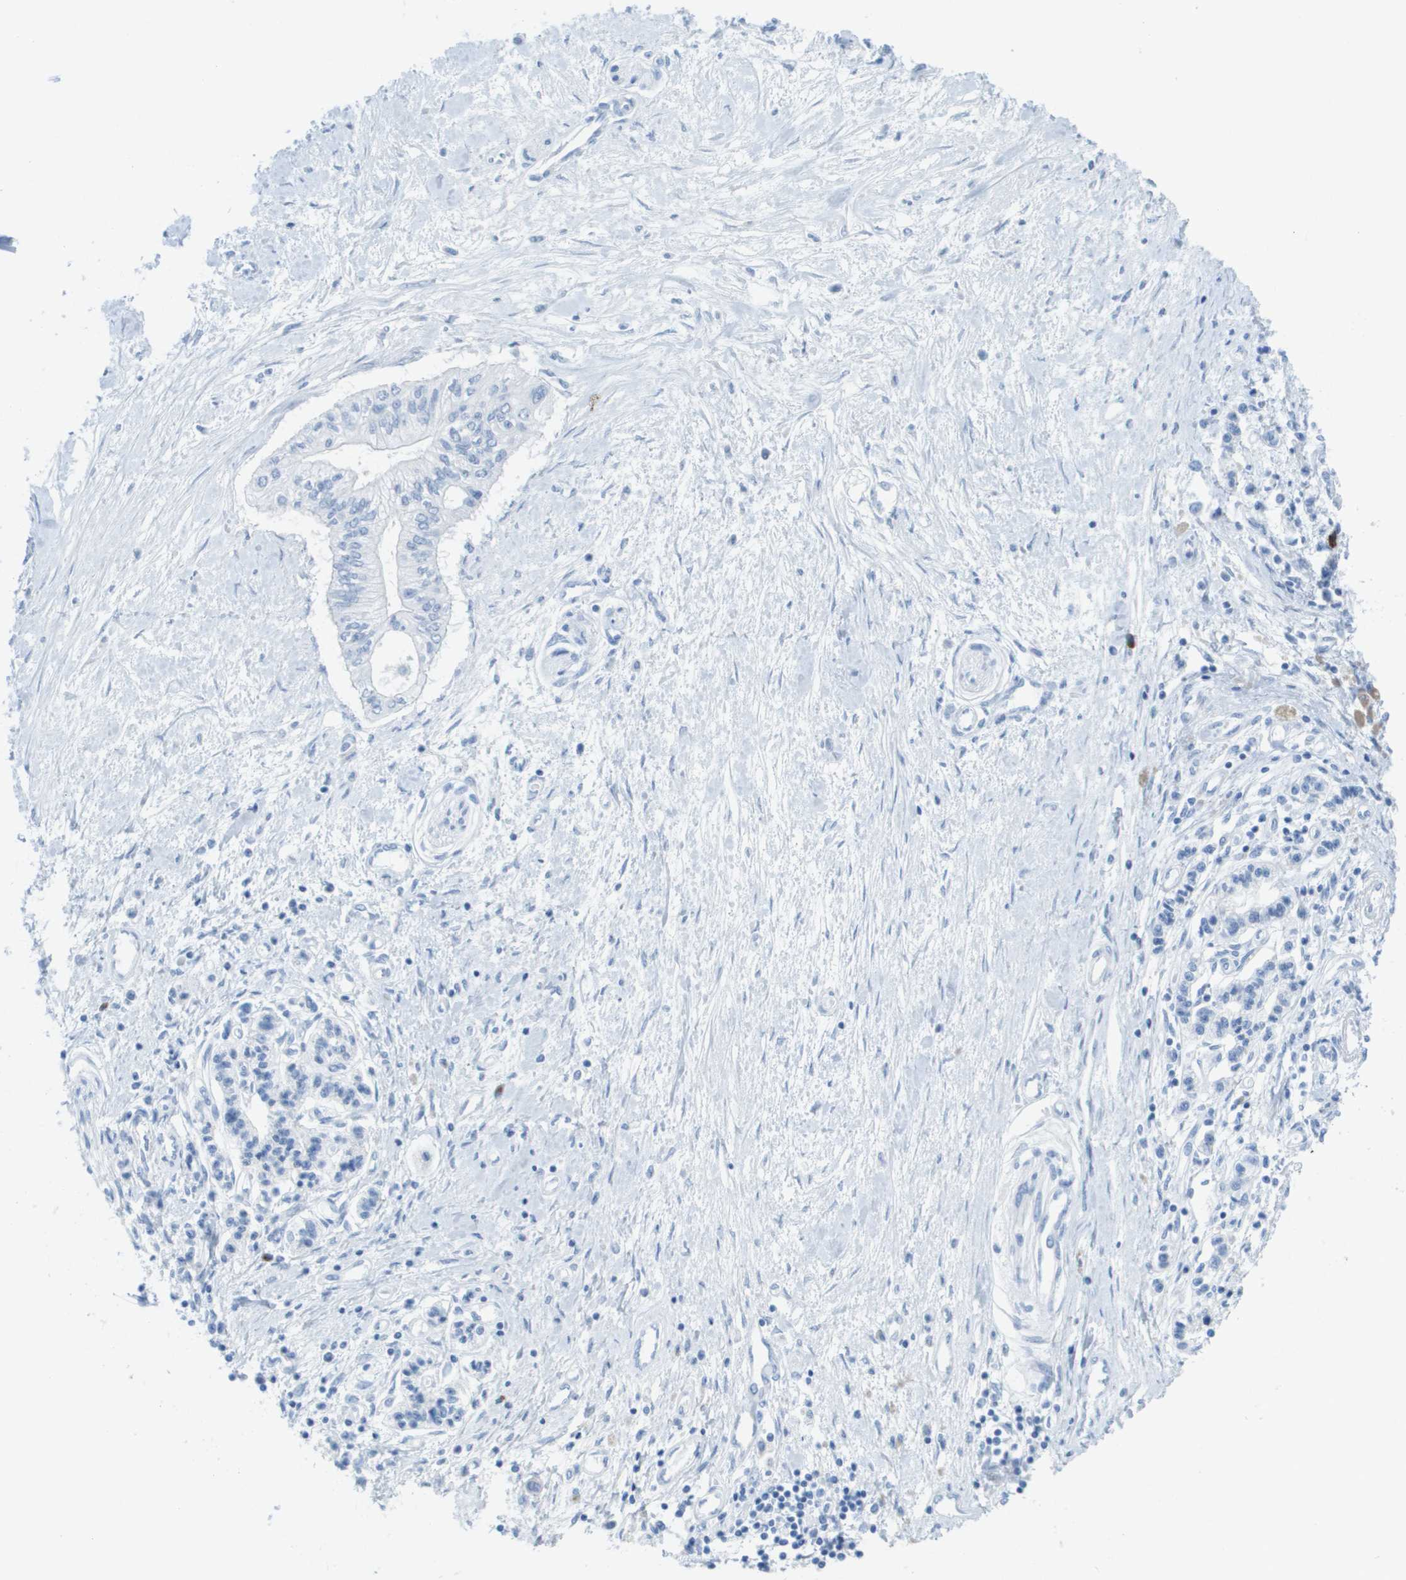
{"staining": {"intensity": "negative", "quantity": "none", "location": "none"}, "tissue": "pancreatic cancer", "cell_type": "Tumor cells", "image_type": "cancer", "snomed": [{"axis": "morphology", "description": "Adenocarcinoma, NOS"}, {"axis": "topography", "description": "Pancreas"}], "caption": "DAB immunohistochemical staining of human adenocarcinoma (pancreatic) demonstrates no significant staining in tumor cells. (DAB (3,3'-diaminobenzidine) IHC, high magnification).", "gene": "GPR18", "patient": {"sex": "female", "age": 77}}